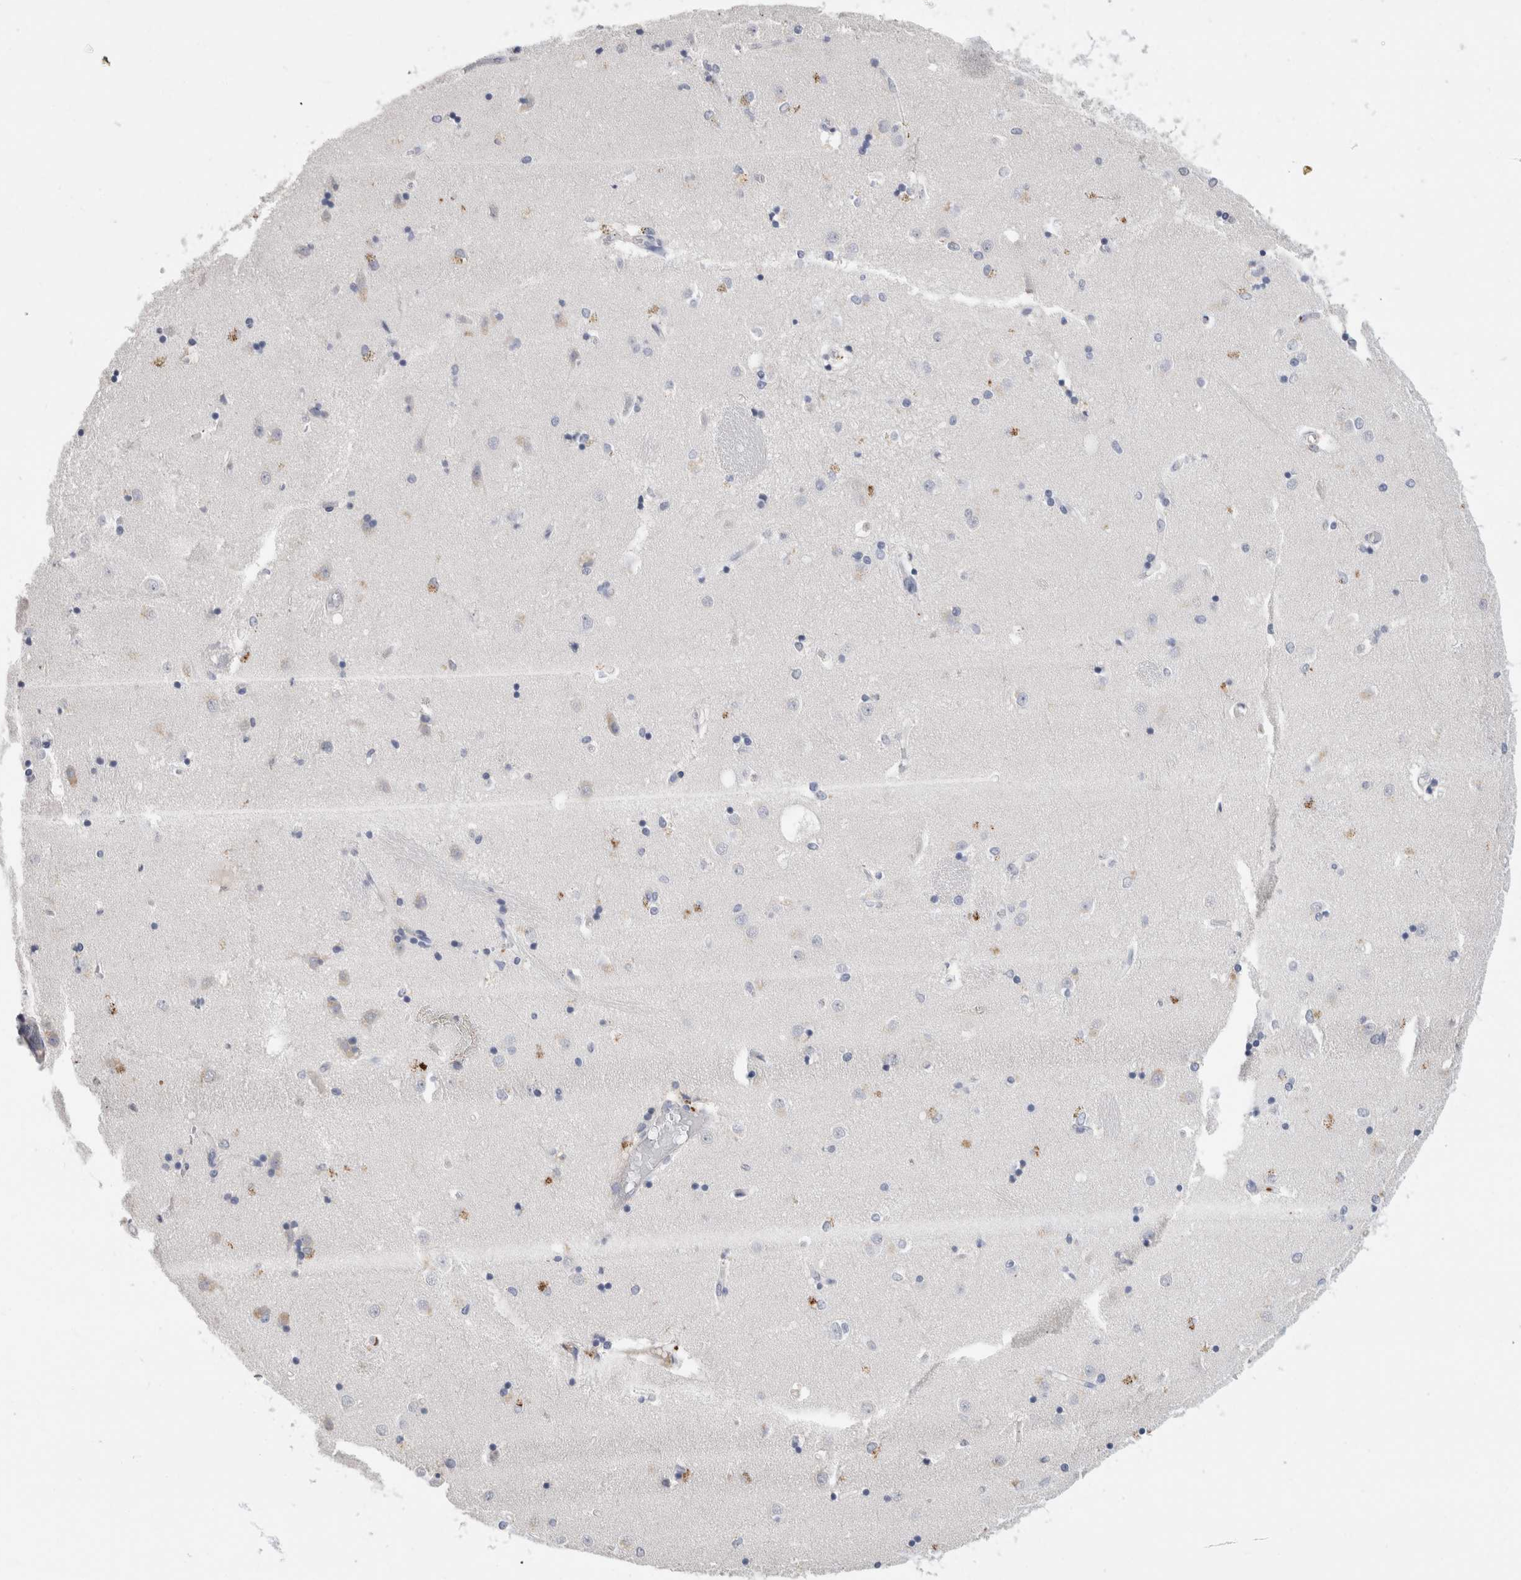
{"staining": {"intensity": "moderate", "quantity": "<25%", "location": "cytoplasmic/membranous"}, "tissue": "caudate", "cell_type": "Glial cells", "image_type": "normal", "snomed": [{"axis": "morphology", "description": "Normal tissue, NOS"}, {"axis": "topography", "description": "Lateral ventricle wall"}], "caption": "Human caudate stained with a brown dye reveals moderate cytoplasmic/membranous positive positivity in approximately <25% of glial cells.", "gene": "SCGB1A1", "patient": {"sex": "male", "age": 45}}